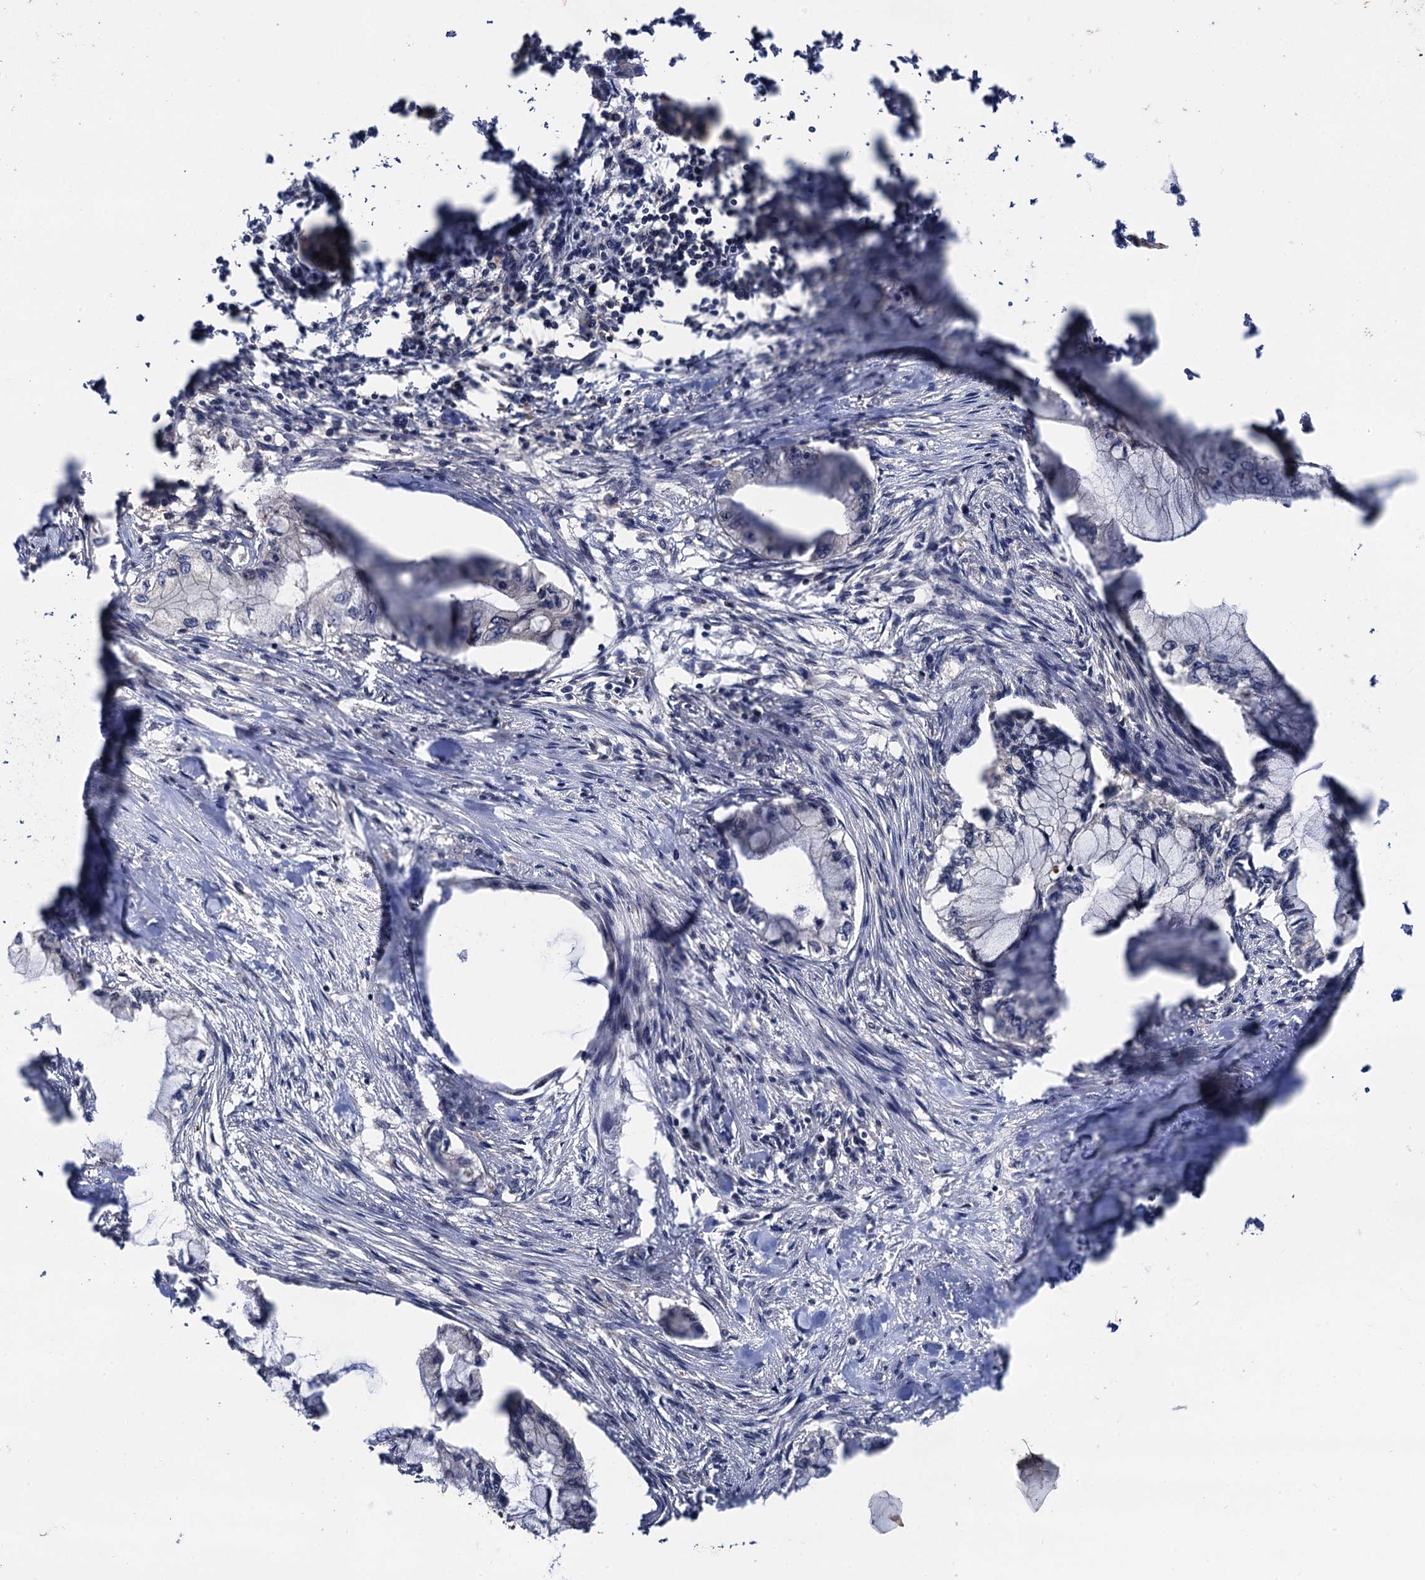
{"staining": {"intensity": "negative", "quantity": "none", "location": "none"}, "tissue": "pancreatic cancer", "cell_type": "Tumor cells", "image_type": "cancer", "snomed": [{"axis": "morphology", "description": "Adenocarcinoma, NOS"}, {"axis": "topography", "description": "Pancreas"}], "caption": "Tumor cells are negative for protein expression in human pancreatic adenocarcinoma. (Immunohistochemistry, brightfield microscopy, high magnification).", "gene": "LRRC63", "patient": {"sex": "female", "age": 78}}